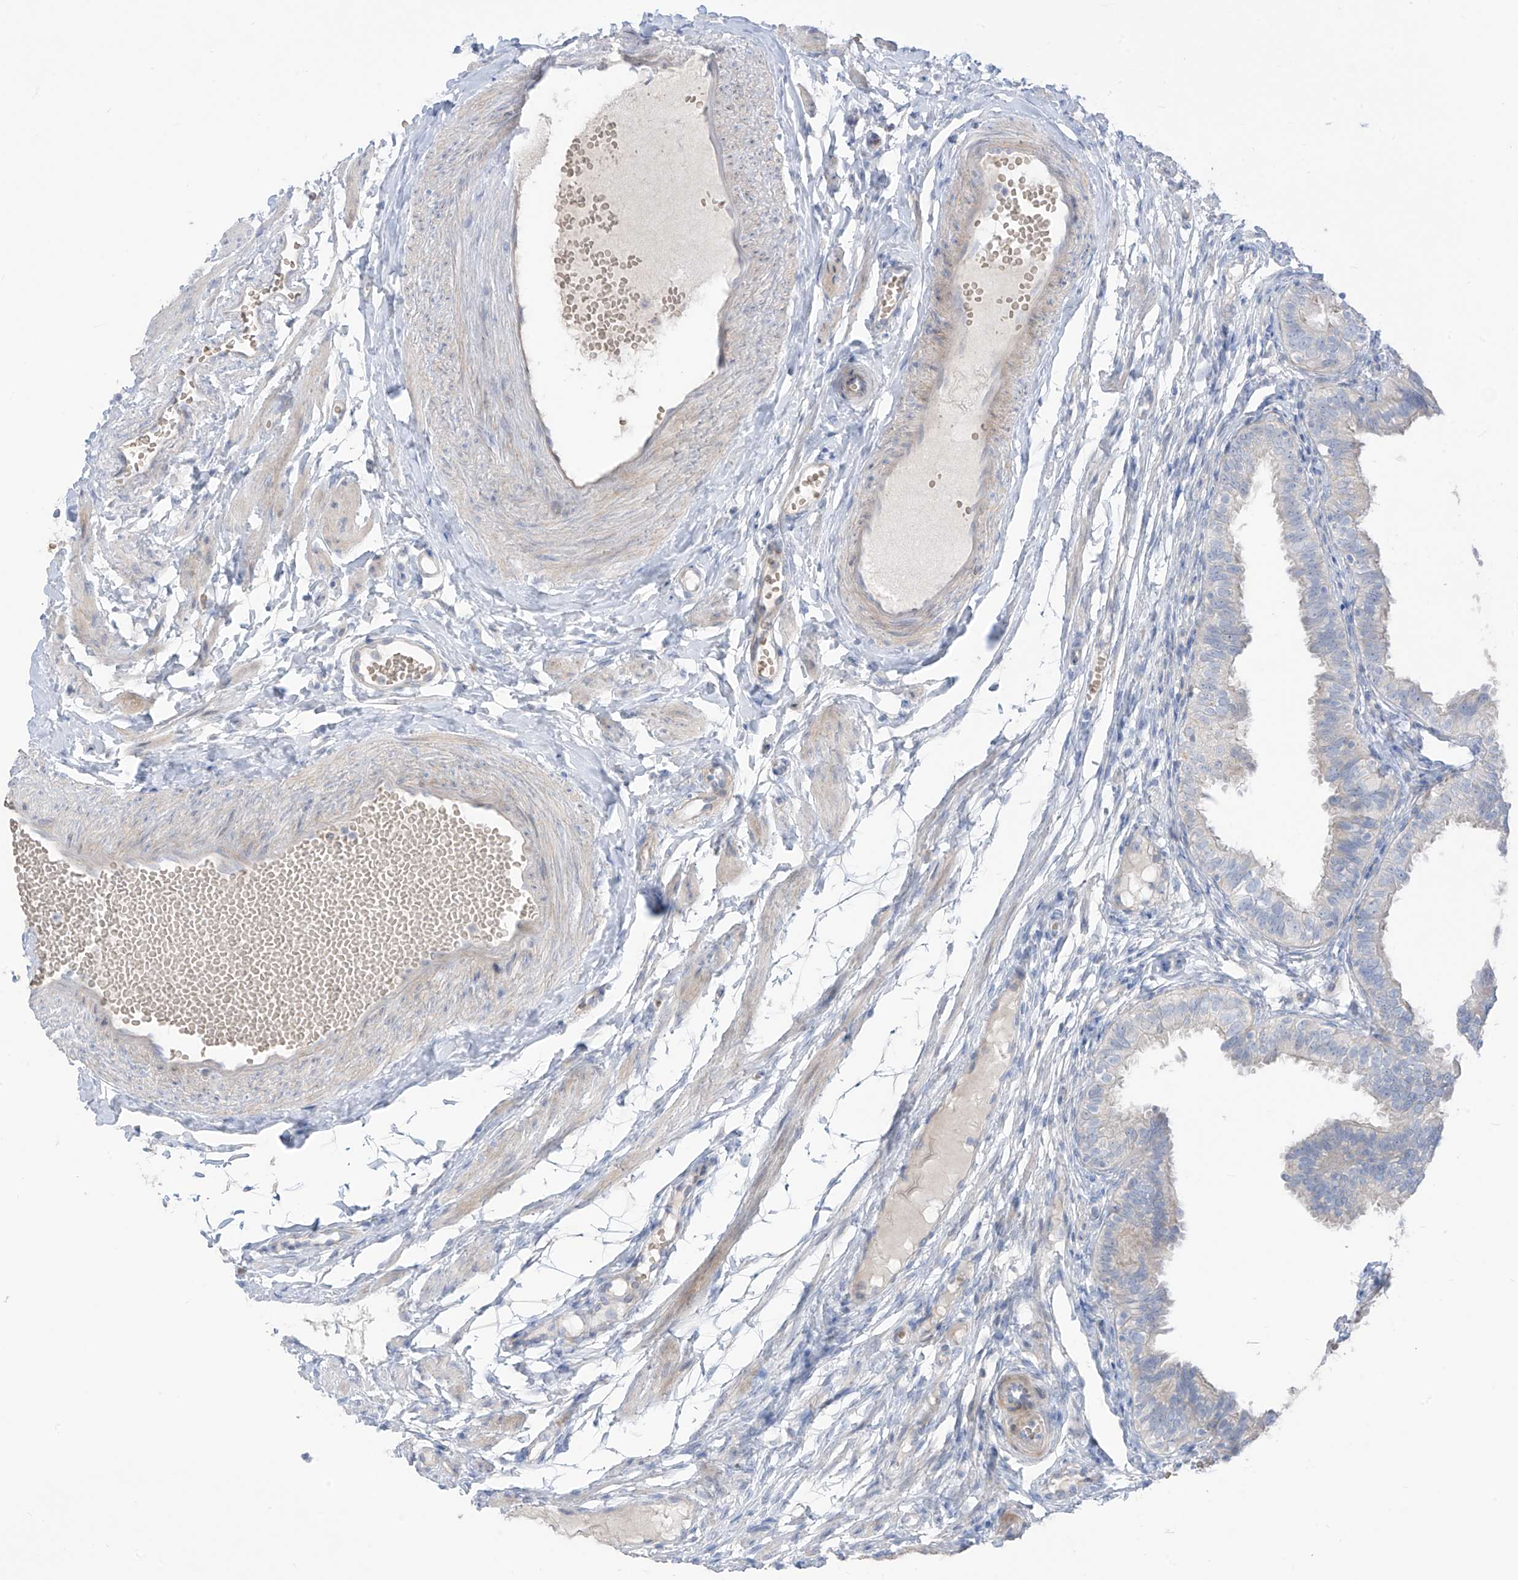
{"staining": {"intensity": "negative", "quantity": "none", "location": "none"}, "tissue": "fallopian tube", "cell_type": "Glandular cells", "image_type": "normal", "snomed": [{"axis": "morphology", "description": "Normal tissue, NOS"}, {"axis": "topography", "description": "Fallopian tube"}], "caption": "This is a histopathology image of immunohistochemistry staining of benign fallopian tube, which shows no expression in glandular cells. Brightfield microscopy of immunohistochemistry (IHC) stained with DAB (3,3'-diaminobenzidine) (brown) and hematoxylin (blue), captured at high magnification.", "gene": "ASPRV1", "patient": {"sex": "female", "age": 35}}